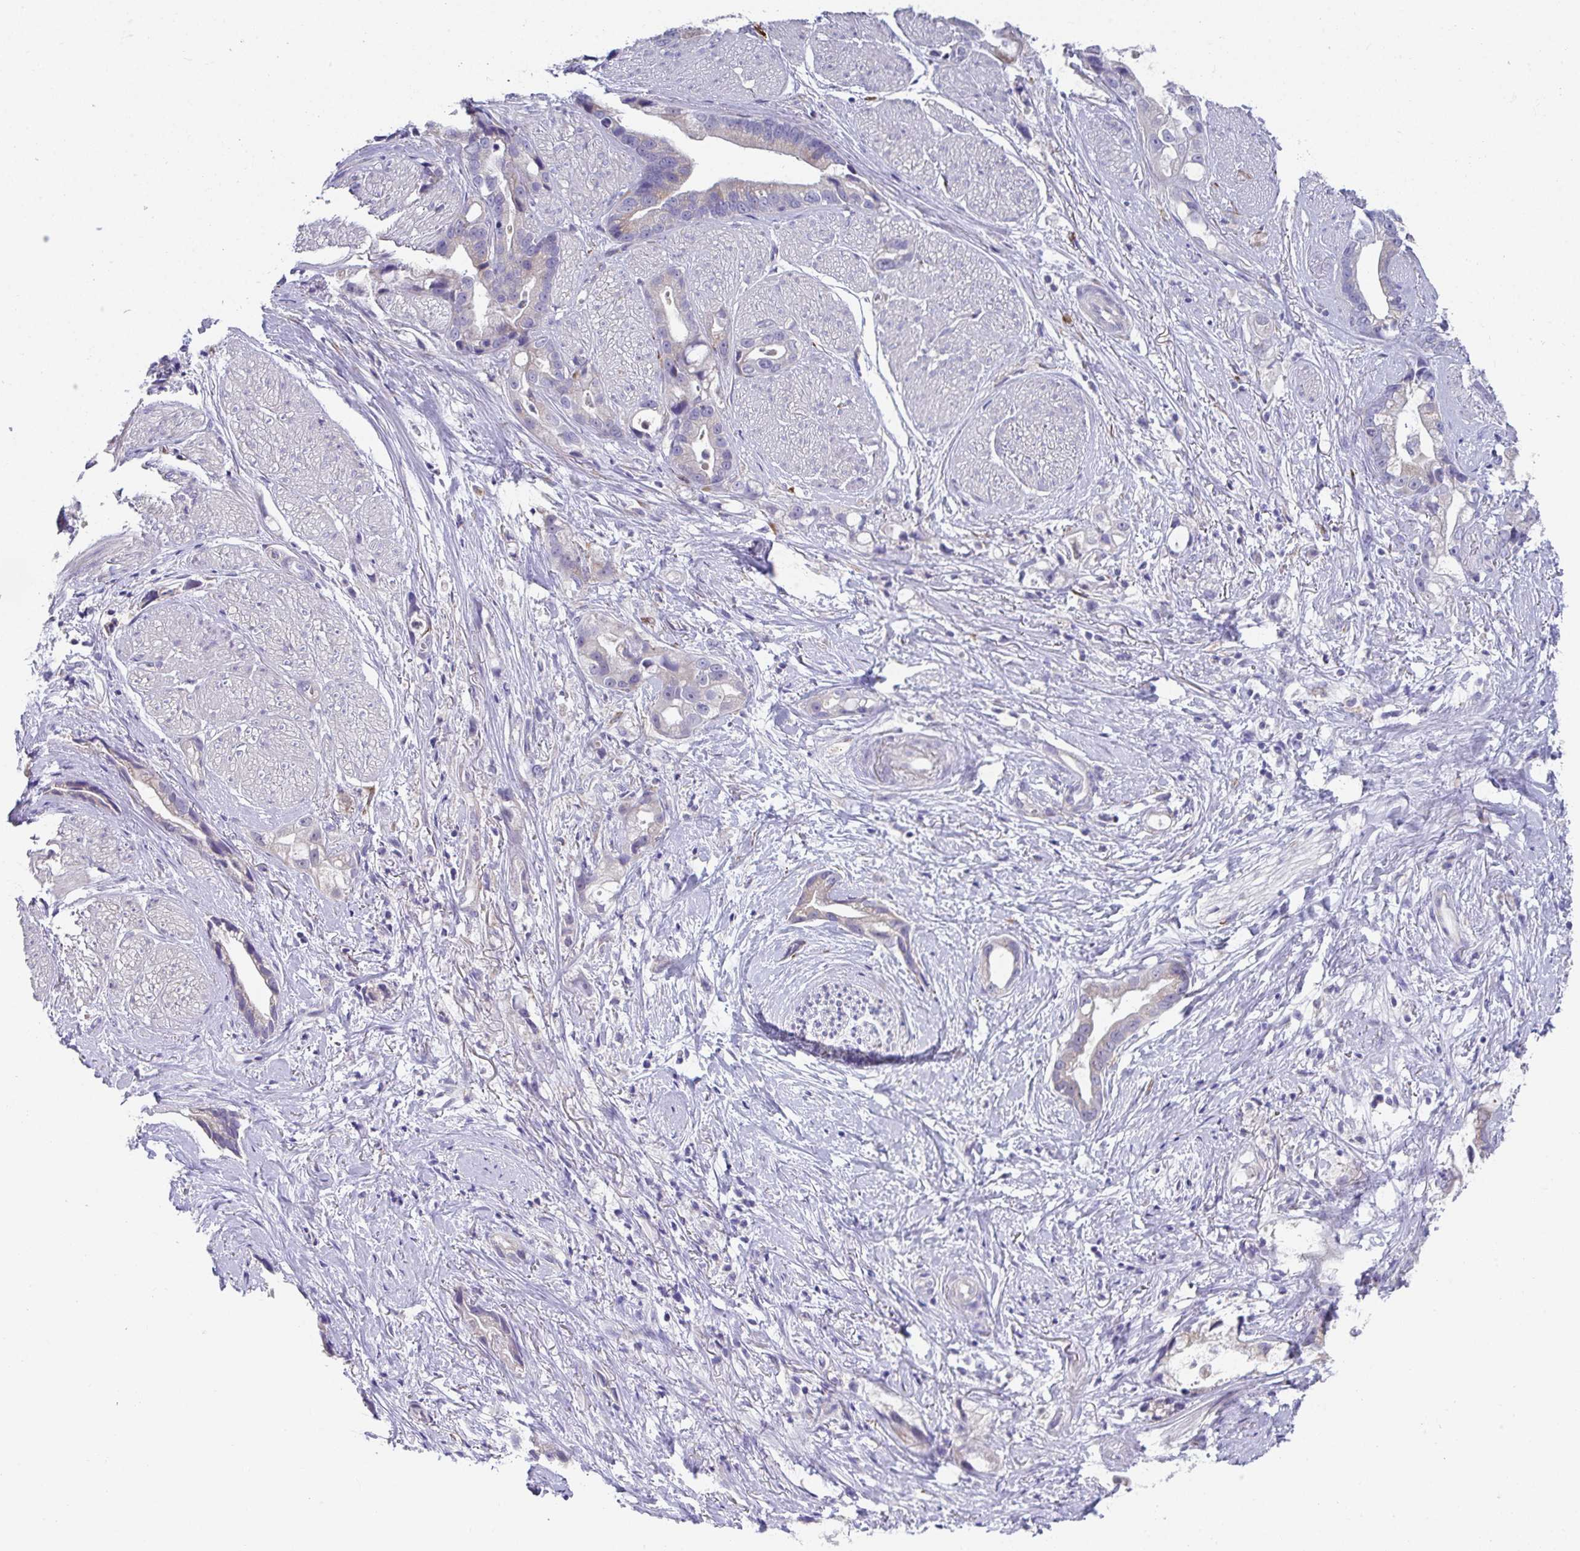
{"staining": {"intensity": "negative", "quantity": "none", "location": "none"}, "tissue": "stomach cancer", "cell_type": "Tumor cells", "image_type": "cancer", "snomed": [{"axis": "morphology", "description": "Adenocarcinoma, NOS"}, {"axis": "topography", "description": "Stomach"}], "caption": "This is a micrograph of immunohistochemistry staining of adenocarcinoma (stomach), which shows no expression in tumor cells.", "gene": "CXCR1", "patient": {"sex": "male", "age": 55}}